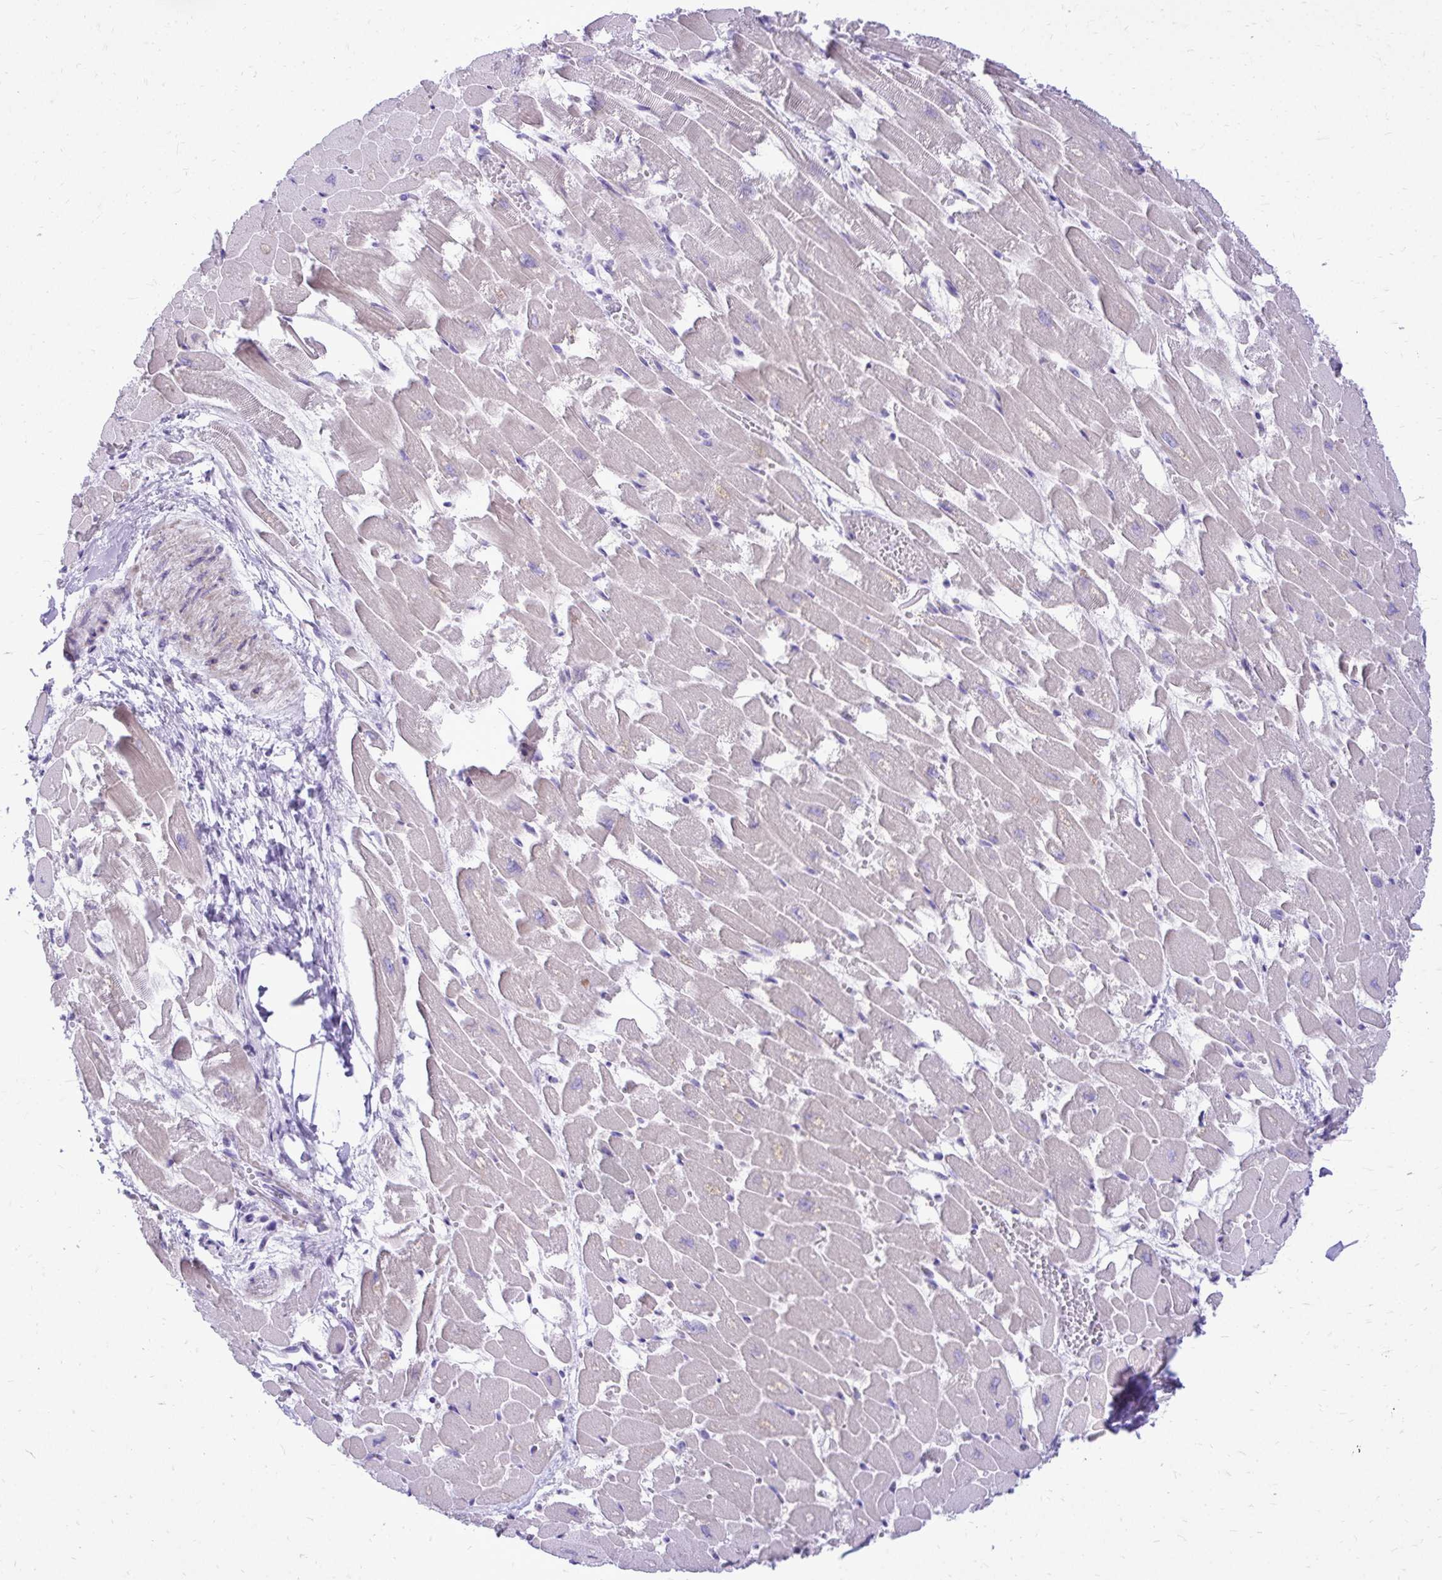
{"staining": {"intensity": "weak", "quantity": "25%-75%", "location": "cytoplasmic/membranous"}, "tissue": "heart muscle", "cell_type": "Cardiomyocytes", "image_type": "normal", "snomed": [{"axis": "morphology", "description": "Normal tissue, NOS"}, {"axis": "topography", "description": "Heart"}], "caption": "DAB (3,3'-diaminobenzidine) immunohistochemical staining of benign heart muscle shows weak cytoplasmic/membranous protein positivity in about 25%-75% of cardiomyocytes. (brown staining indicates protein expression, while blue staining denotes nuclei).", "gene": "PELI3", "patient": {"sex": "female", "age": 52}}